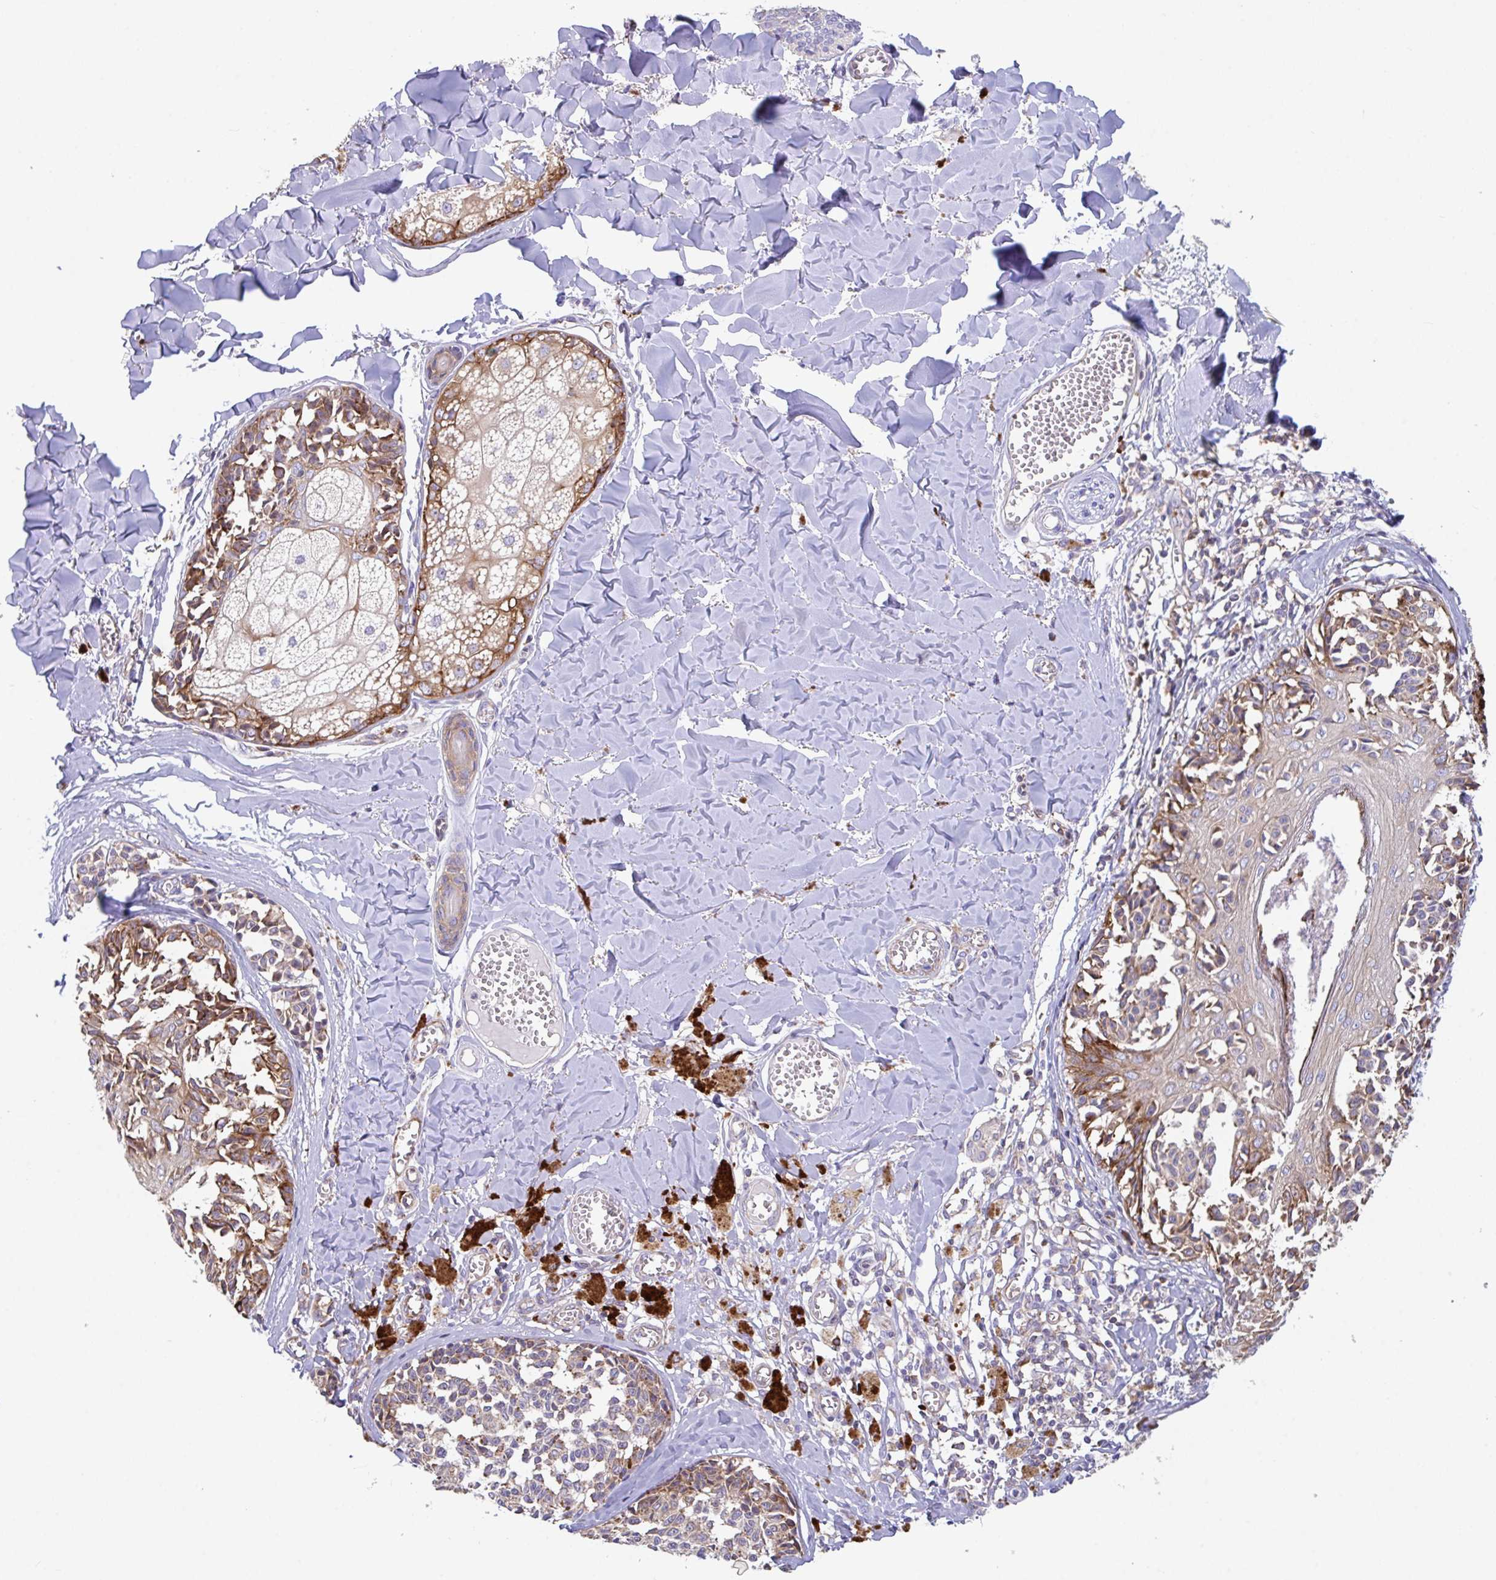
{"staining": {"intensity": "moderate", "quantity": "25%-75%", "location": "cytoplasmic/membranous"}, "tissue": "melanoma", "cell_type": "Tumor cells", "image_type": "cancer", "snomed": [{"axis": "morphology", "description": "Malignant melanoma, NOS"}, {"axis": "topography", "description": "Skin"}], "caption": "Human malignant melanoma stained with a brown dye reveals moderate cytoplasmic/membranous positive positivity in approximately 25%-75% of tumor cells.", "gene": "YARS2", "patient": {"sex": "female", "age": 43}}